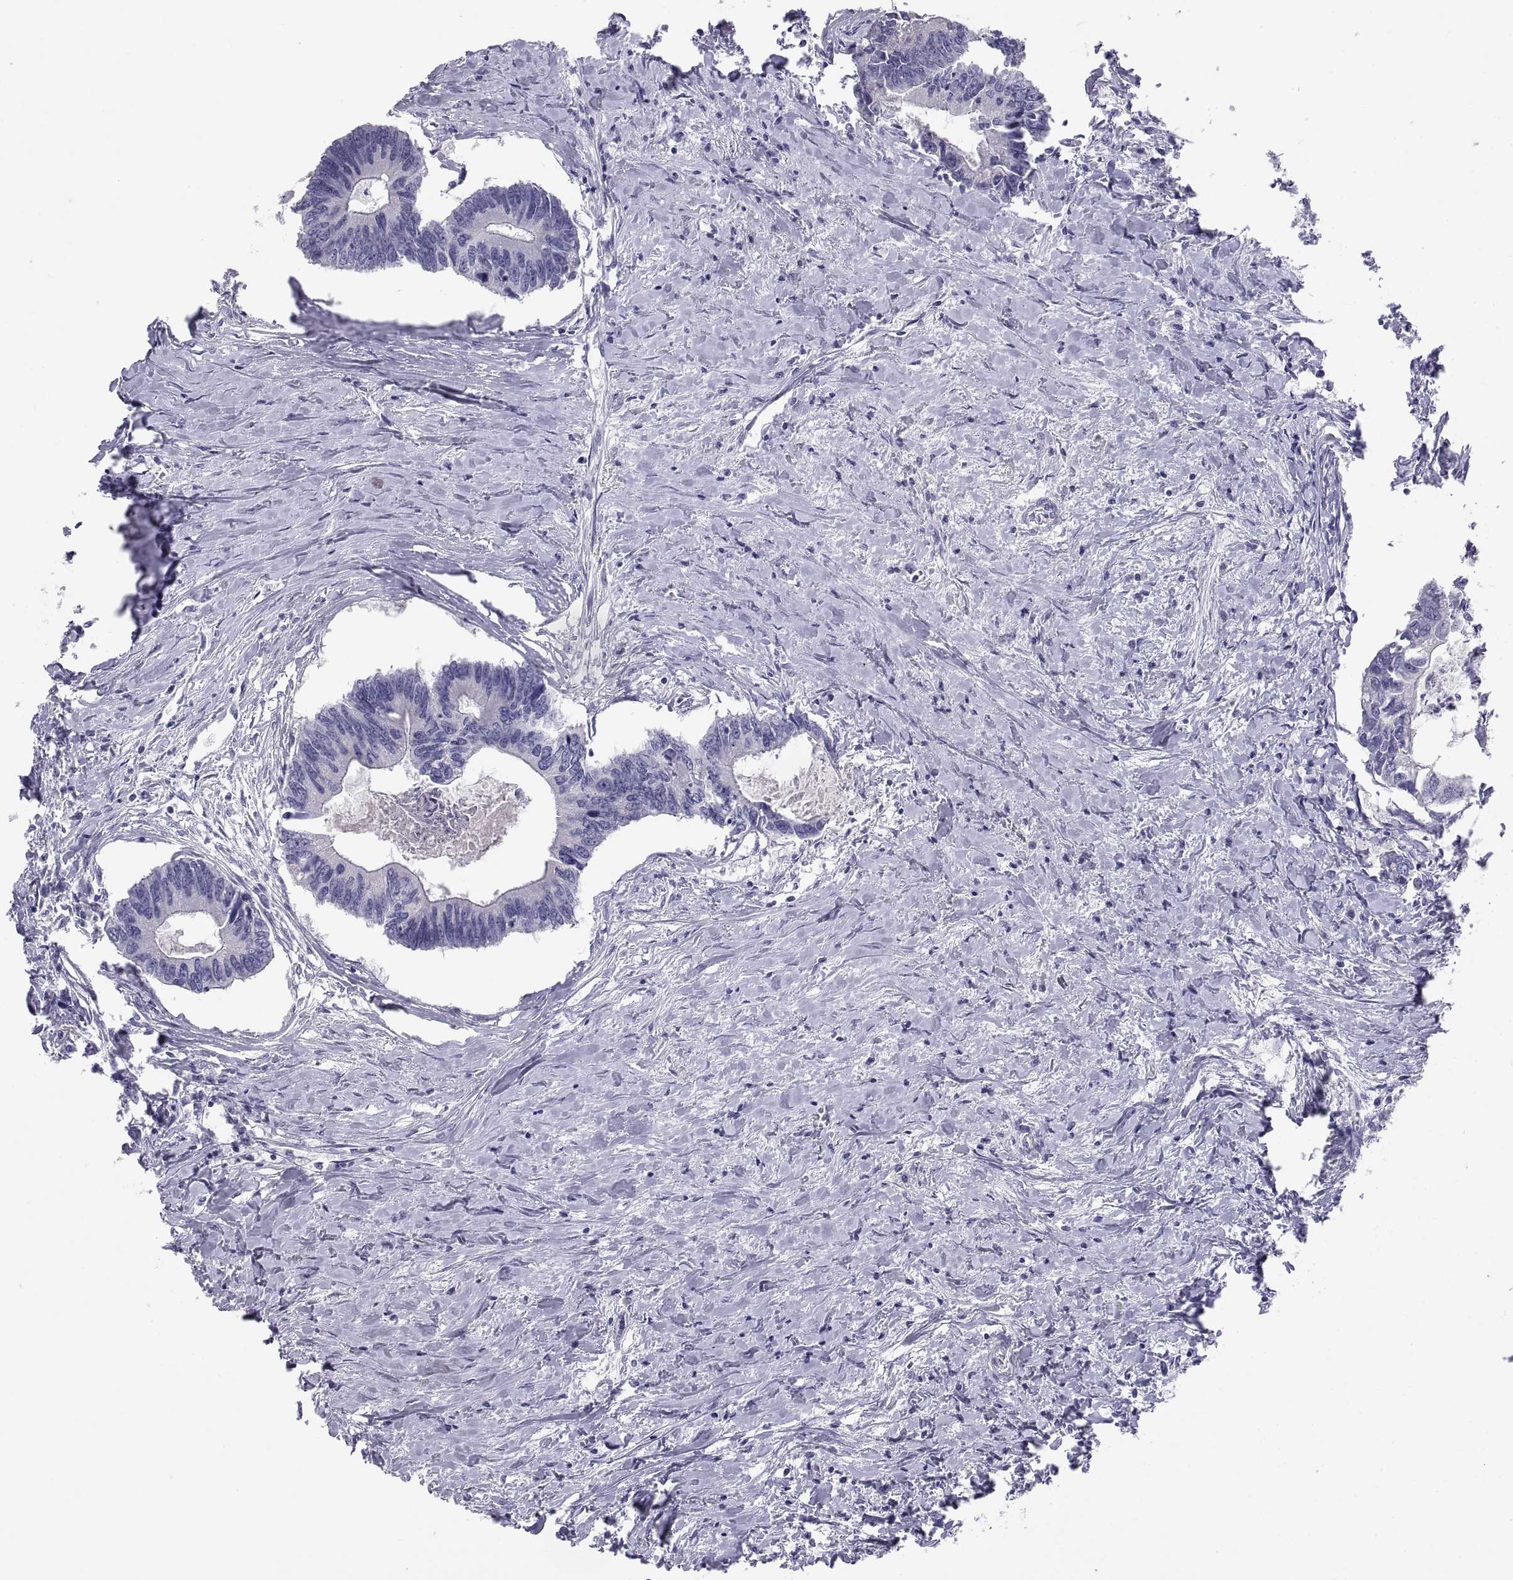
{"staining": {"intensity": "negative", "quantity": "none", "location": "none"}, "tissue": "colorectal cancer", "cell_type": "Tumor cells", "image_type": "cancer", "snomed": [{"axis": "morphology", "description": "Adenocarcinoma, NOS"}, {"axis": "topography", "description": "Colon"}], "caption": "There is no significant expression in tumor cells of colorectal cancer (adenocarcinoma). (DAB IHC visualized using brightfield microscopy, high magnification).", "gene": "TEX13A", "patient": {"sex": "male", "age": 53}}